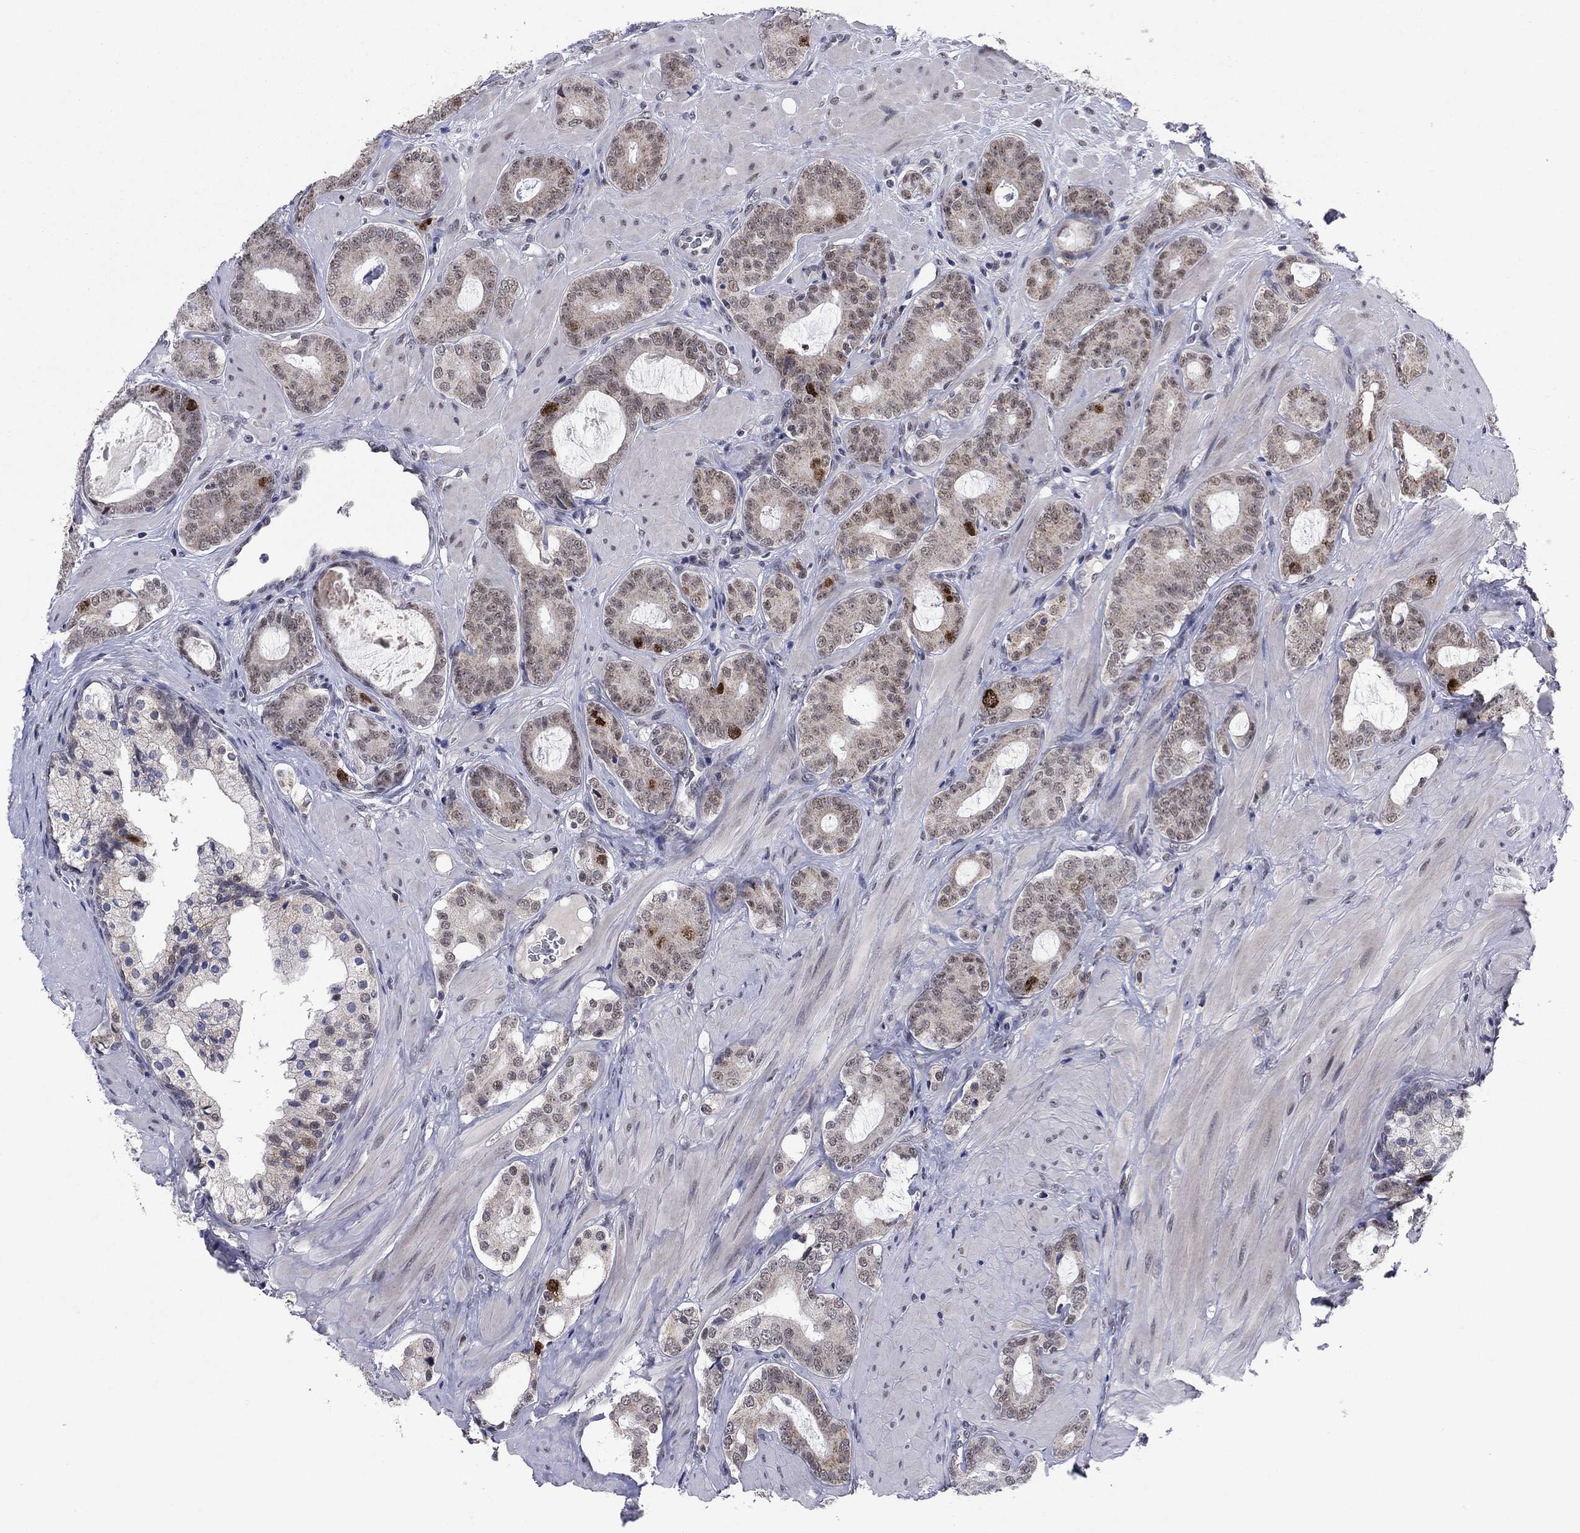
{"staining": {"intensity": "strong", "quantity": "<25%", "location": "nuclear"}, "tissue": "prostate cancer", "cell_type": "Tumor cells", "image_type": "cancer", "snomed": [{"axis": "morphology", "description": "Adenocarcinoma, NOS"}, {"axis": "topography", "description": "Prostate"}], "caption": "A high-resolution micrograph shows immunohistochemistry staining of prostate cancer (adenocarcinoma), which shows strong nuclear positivity in approximately <25% of tumor cells.", "gene": "CDCA5", "patient": {"sex": "male", "age": 55}}